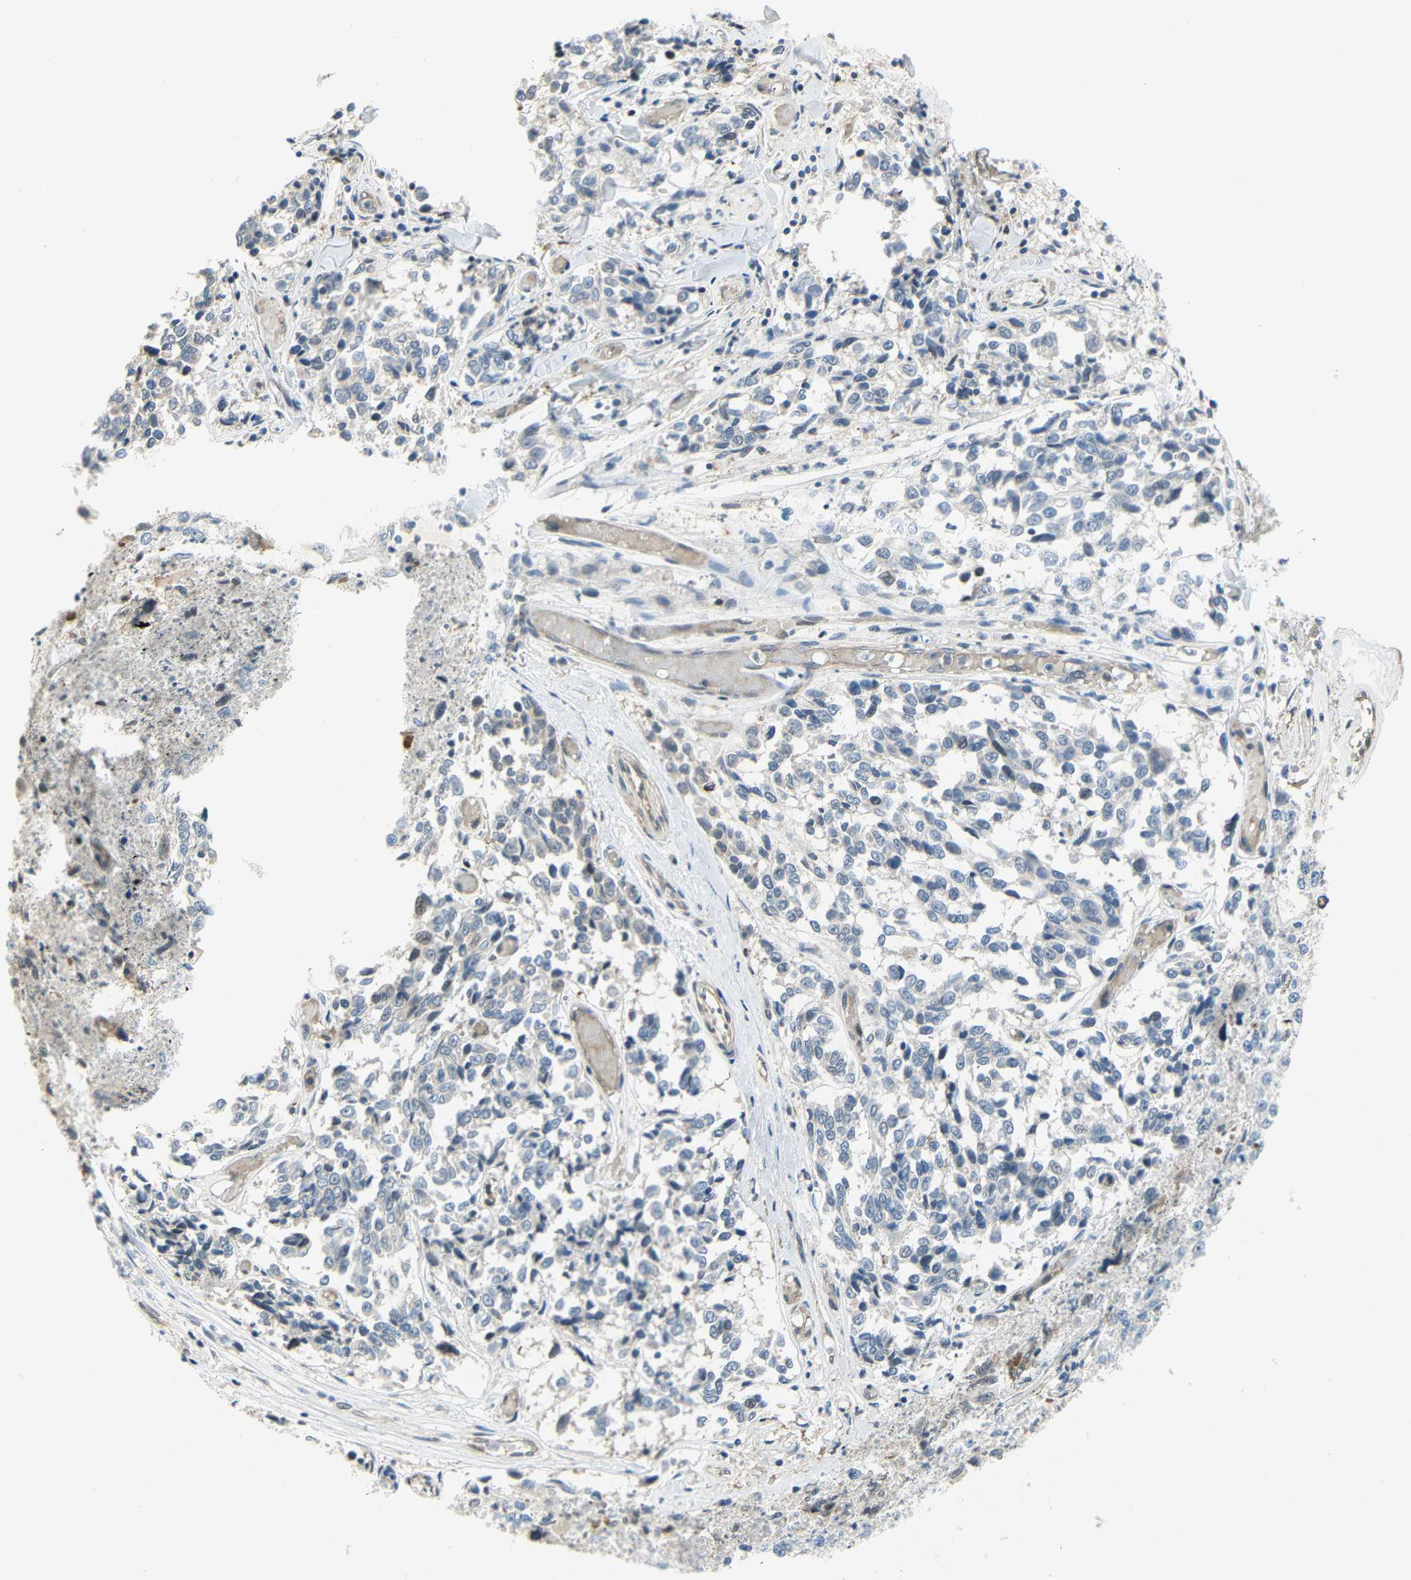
{"staining": {"intensity": "negative", "quantity": "none", "location": "none"}, "tissue": "melanoma", "cell_type": "Tumor cells", "image_type": "cancer", "snomed": [{"axis": "morphology", "description": "Malignant melanoma, NOS"}, {"axis": "topography", "description": "Skin"}], "caption": "Protein analysis of malignant melanoma exhibits no significant expression in tumor cells.", "gene": "IMPG2", "patient": {"sex": "female", "age": 64}}